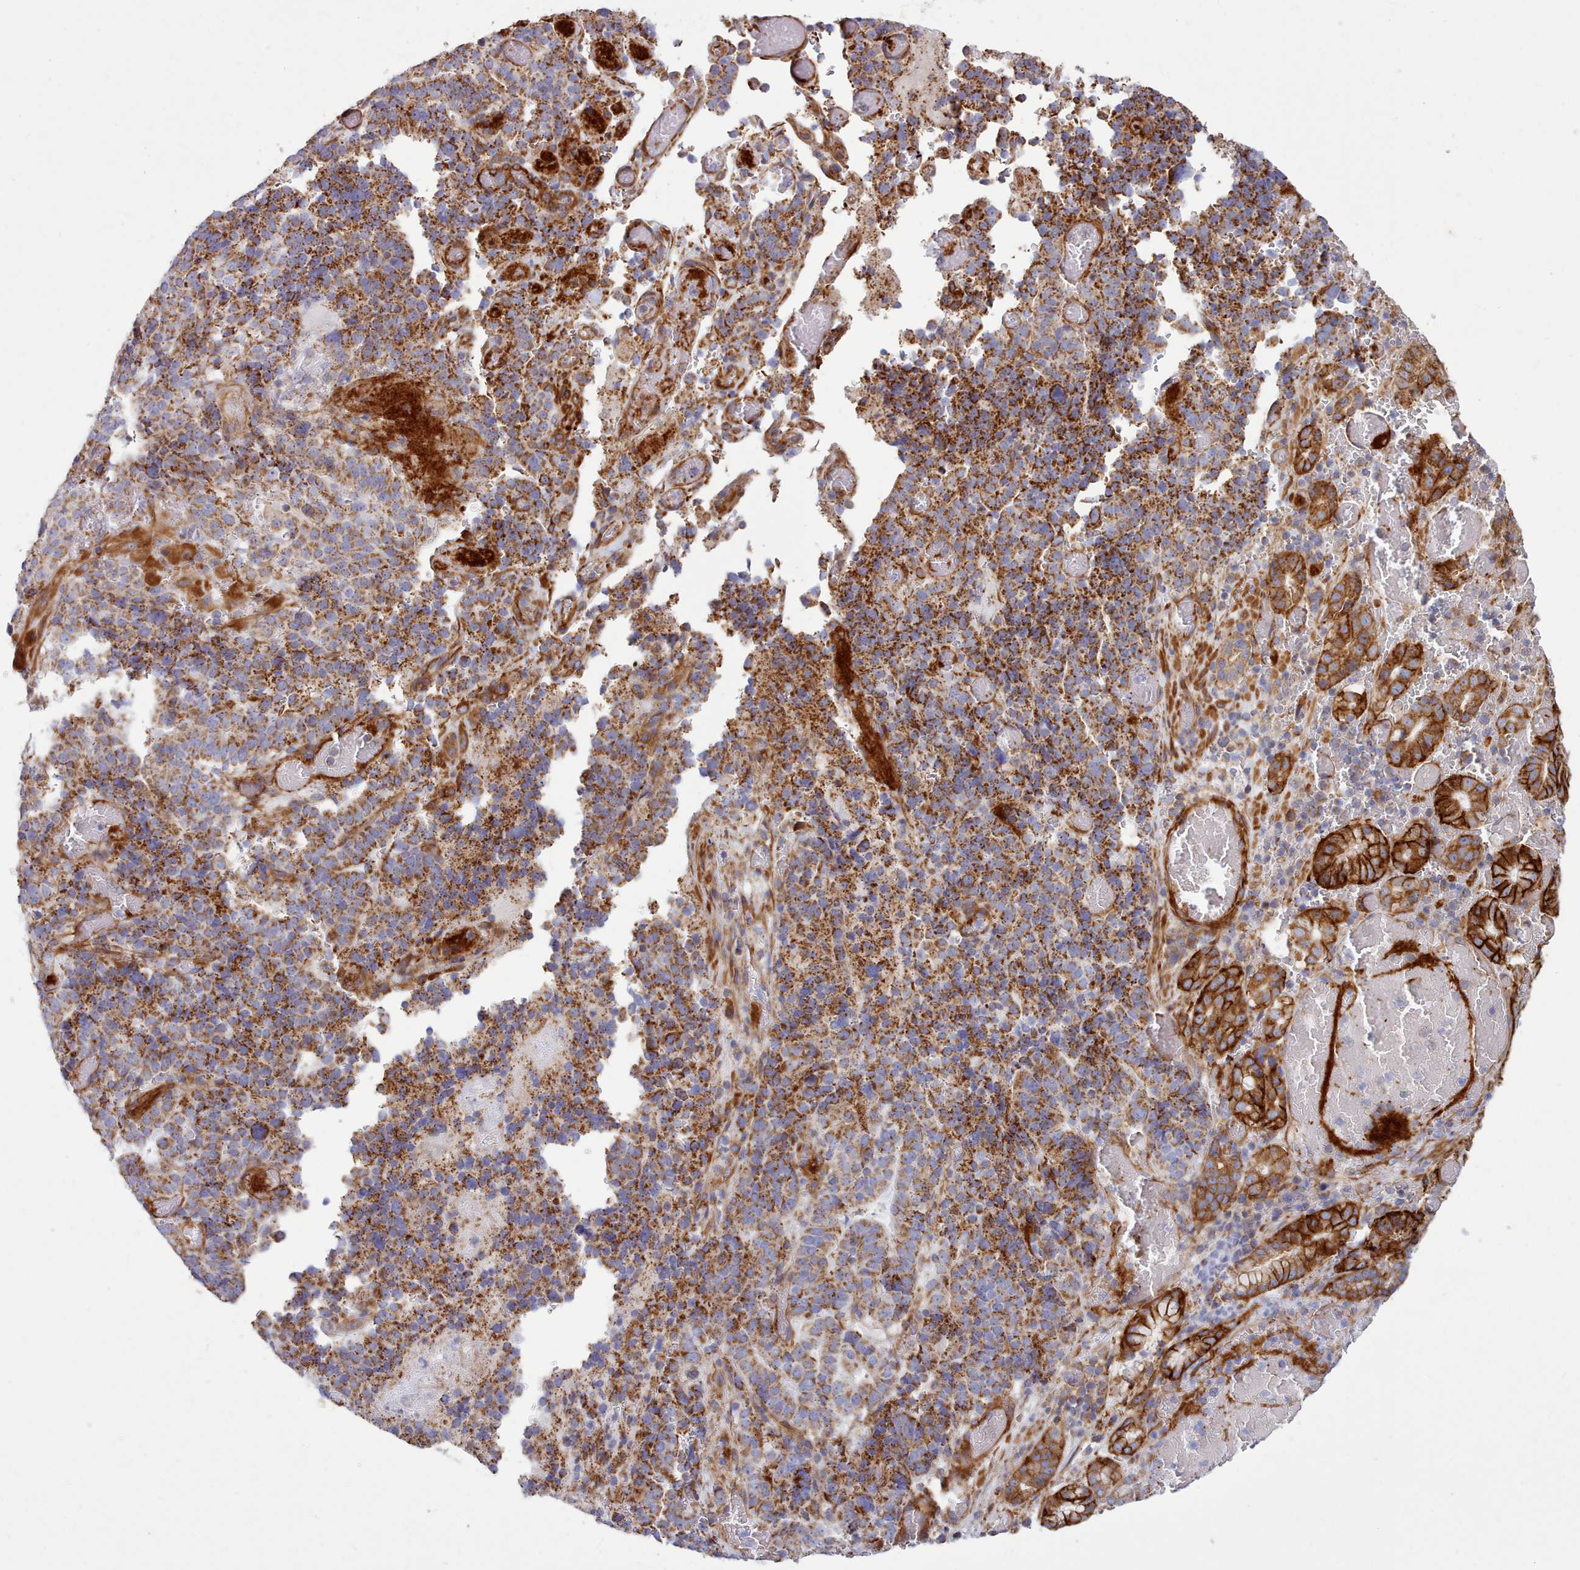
{"staining": {"intensity": "strong", "quantity": ">75%", "location": "cytoplasmic/membranous"}, "tissue": "stomach cancer", "cell_type": "Tumor cells", "image_type": "cancer", "snomed": [{"axis": "morphology", "description": "Adenocarcinoma, NOS"}, {"axis": "topography", "description": "Stomach"}], "caption": "Immunohistochemistry of stomach cancer (adenocarcinoma) reveals high levels of strong cytoplasmic/membranous positivity in approximately >75% of tumor cells.", "gene": "MRPL21", "patient": {"sex": "male", "age": 48}}